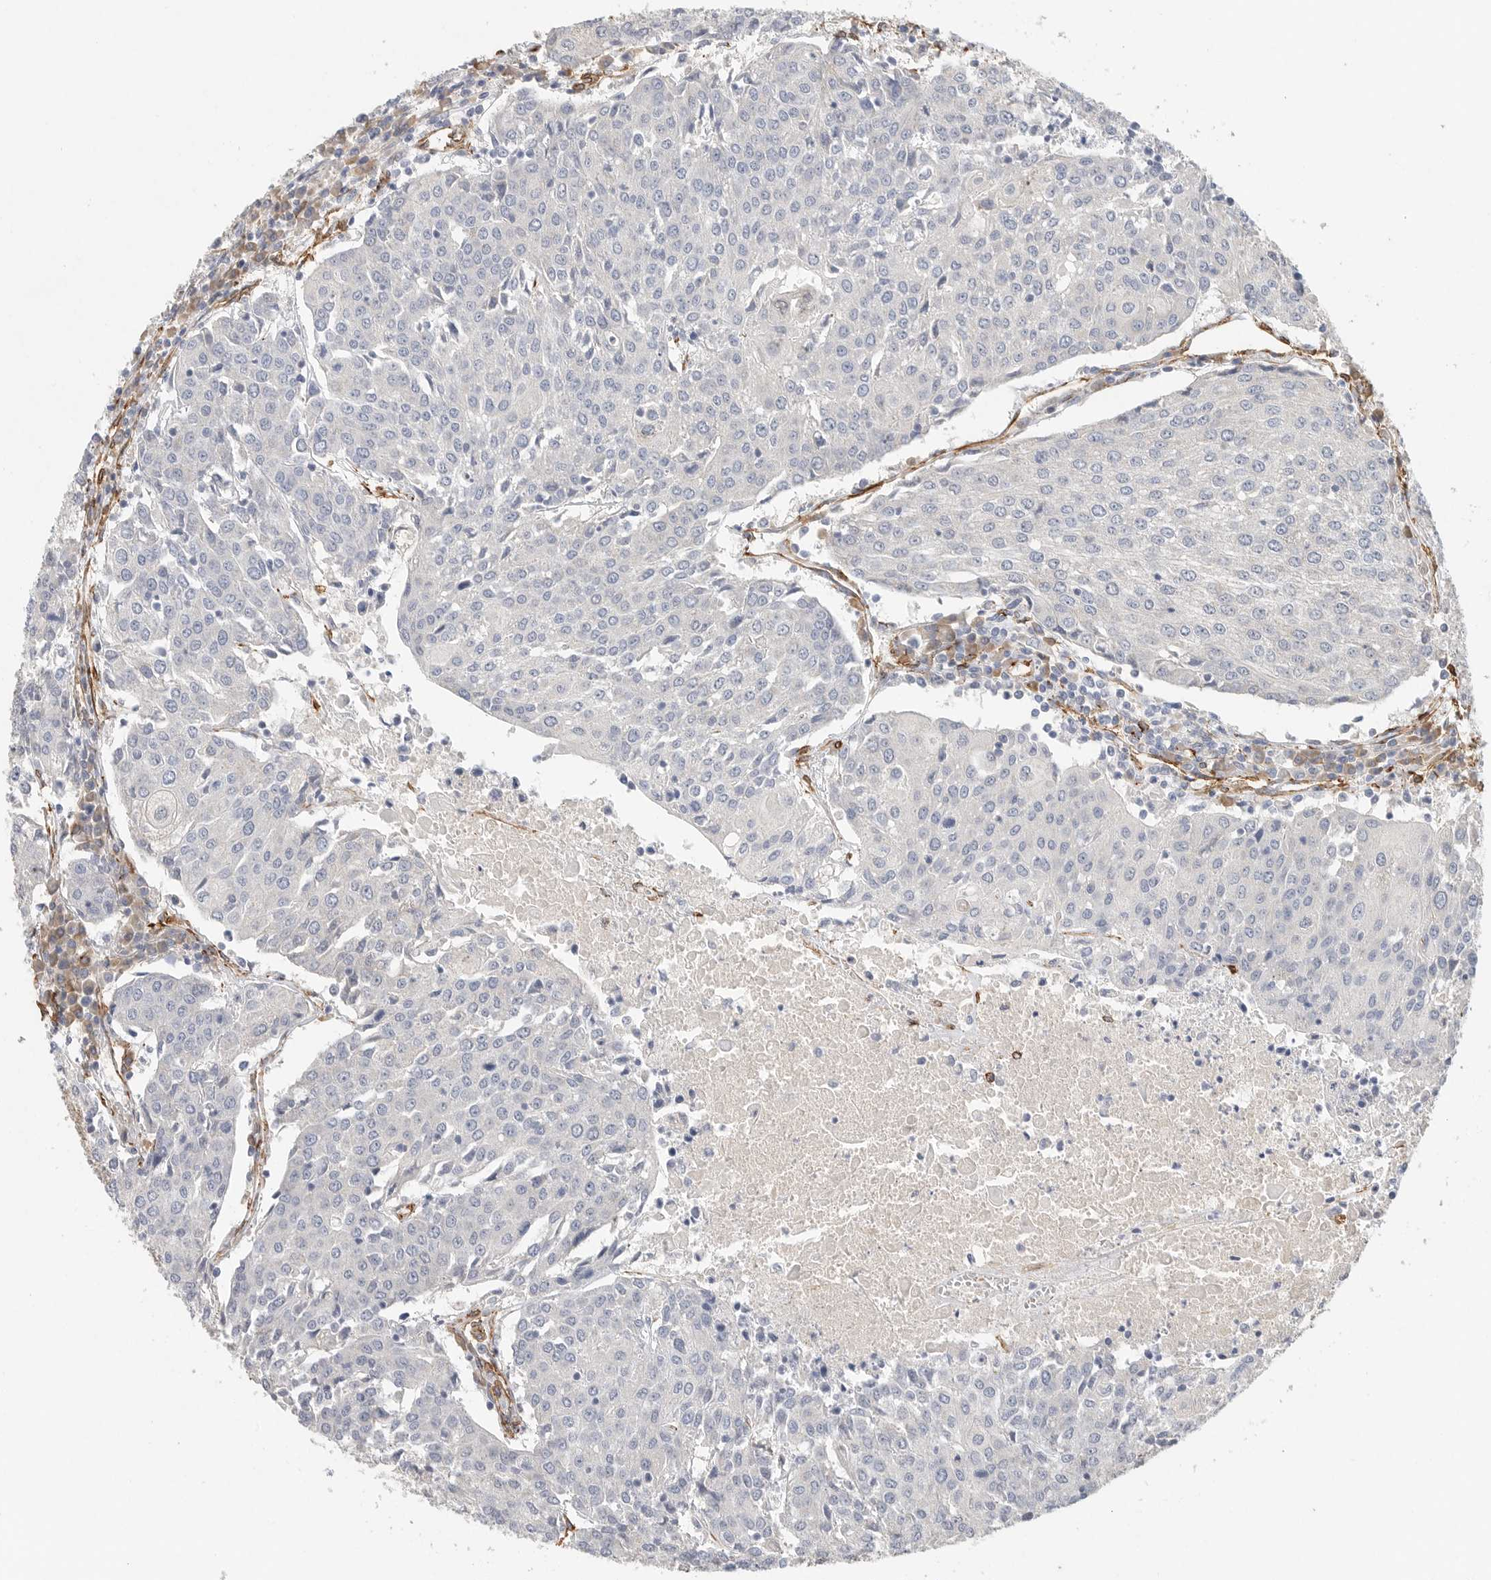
{"staining": {"intensity": "negative", "quantity": "none", "location": "none"}, "tissue": "urothelial cancer", "cell_type": "Tumor cells", "image_type": "cancer", "snomed": [{"axis": "morphology", "description": "Urothelial carcinoma, High grade"}, {"axis": "topography", "description": "Urinary bladder"}], "caption": "DAB (3,3'-diaminobenzidine) immunohistochemical staining of urothelial carcinoma (high-grade) displays no significant positivity in tumor cells. The staining was performed using DAB (3,3'-diaminobenzidine) to visualize the protein expression in brown, while the nuclei were stained in blue with hematoxylin (Magnification: 20x).", "gene": "JMJD4", "patient": {"sex": "female", "age": 85}}